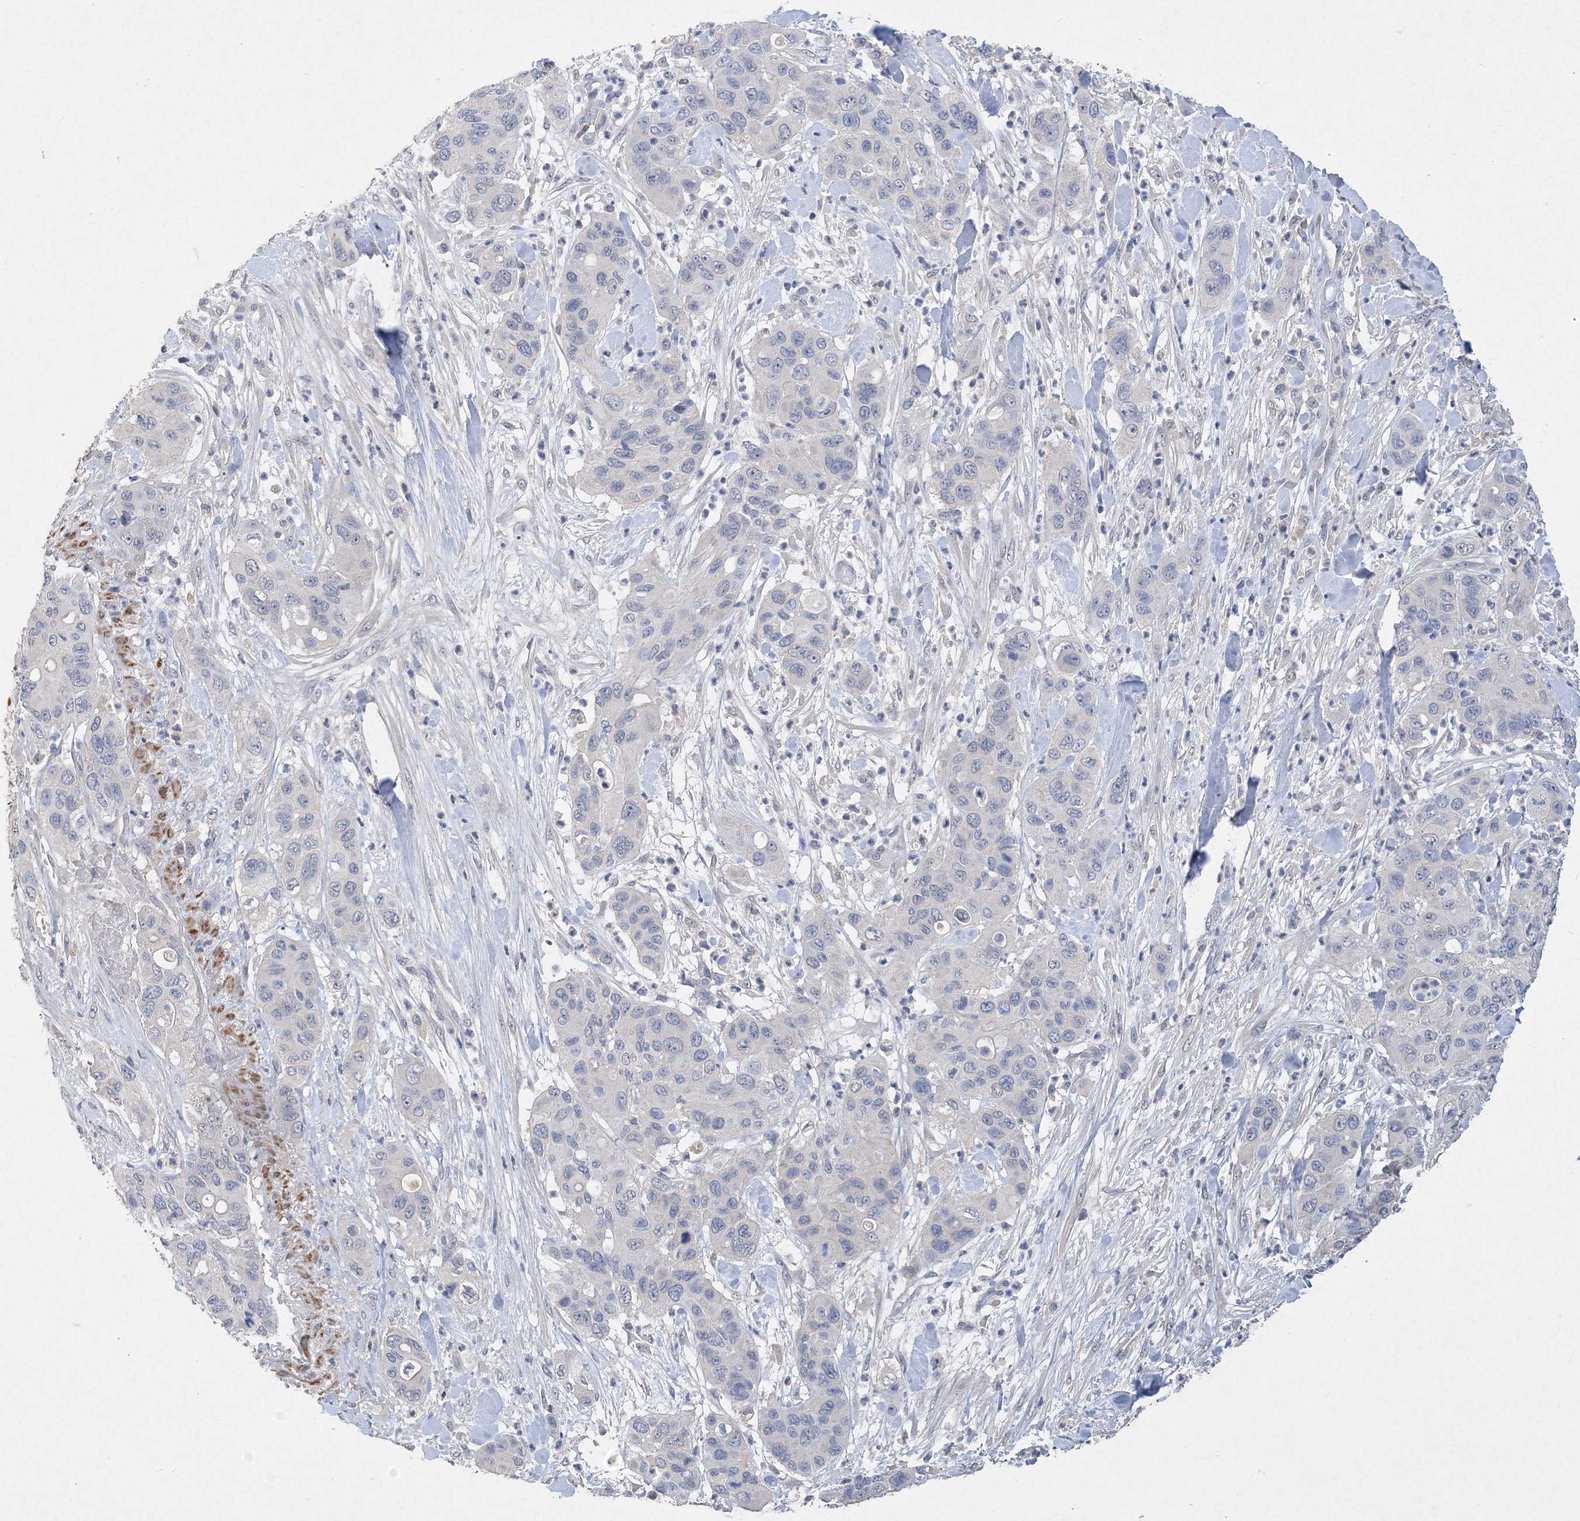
{"staining": {"intensity": "negative", "quantity": "none", "location": "none"}, "tissue": "pancreatic cancer", "cell_type": "Tumor cells", "image_type": "cancer", "snomed": [{"axis": "morphology", "description": "Adenocarcinoma, NOS"}, {"axis": "topography", "description": "Pancreas"}], "caption": "Immunohistochemical staining of human pancreatic cancer exhibits no significant expression in tumor cells.", "gene": "C11orf58", "patient": {"sex": "female", "age": 71}}